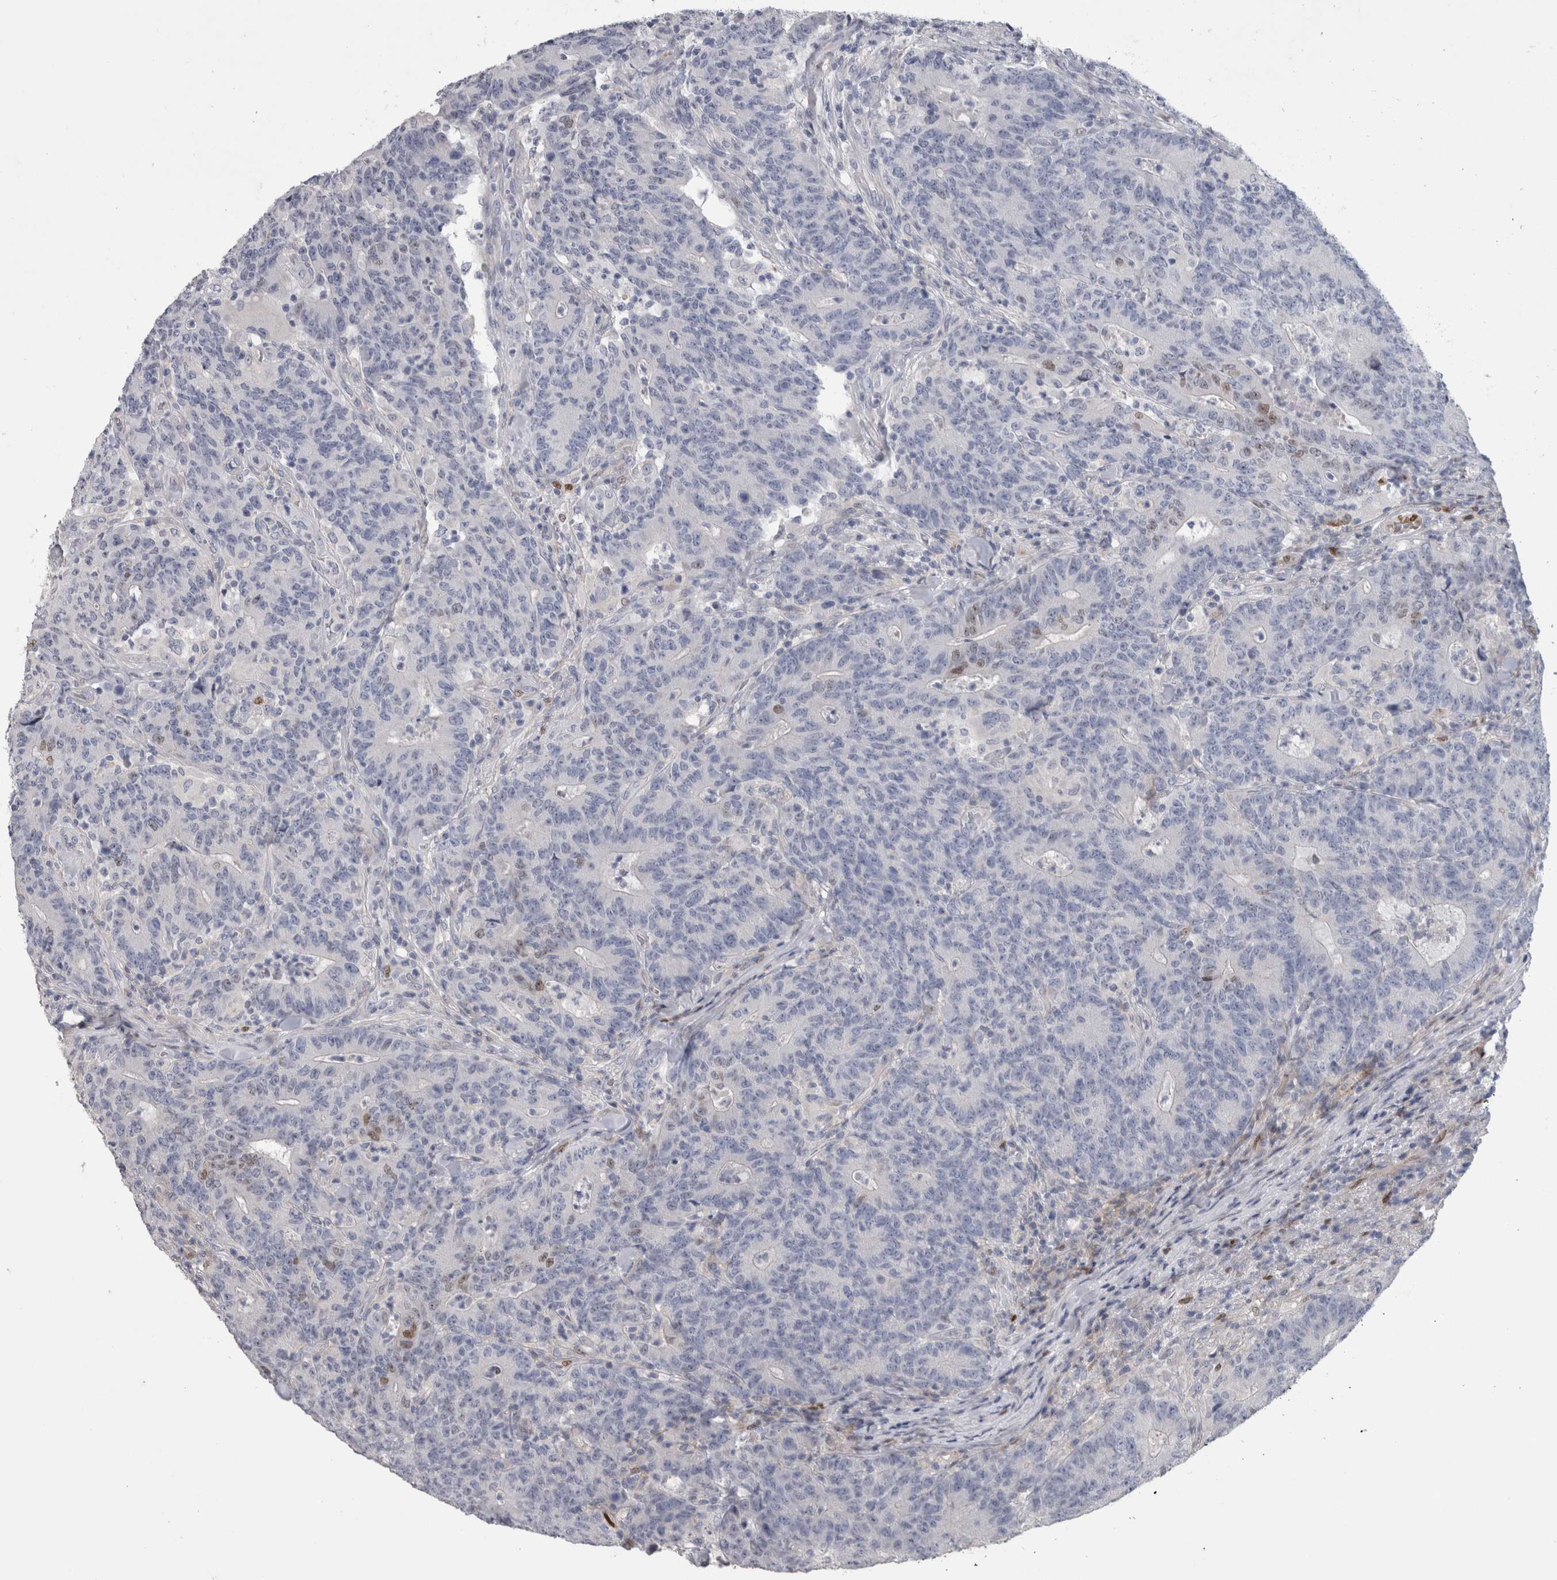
{"staining": {"intensity": "negative", "quantity": "none", "location": "none"}, "tissue": "colorectal cancer", "cell_type": "Tumor cells", "image_type": "cancer", "snomed": [{"axis": "morphology", "description": "Normal tissue, NOS"}, {"axis": "morphology", "description": "Adenocarcinoma, NOS"}, {"axis": "topography", "description": "Colon"}], "caption": "Colorectal cancer stained for a protein using immunohistochemistry reveals no staining tumor cells.", "gene": "IL33", "patient": {"sex": "female", "age": 75}}